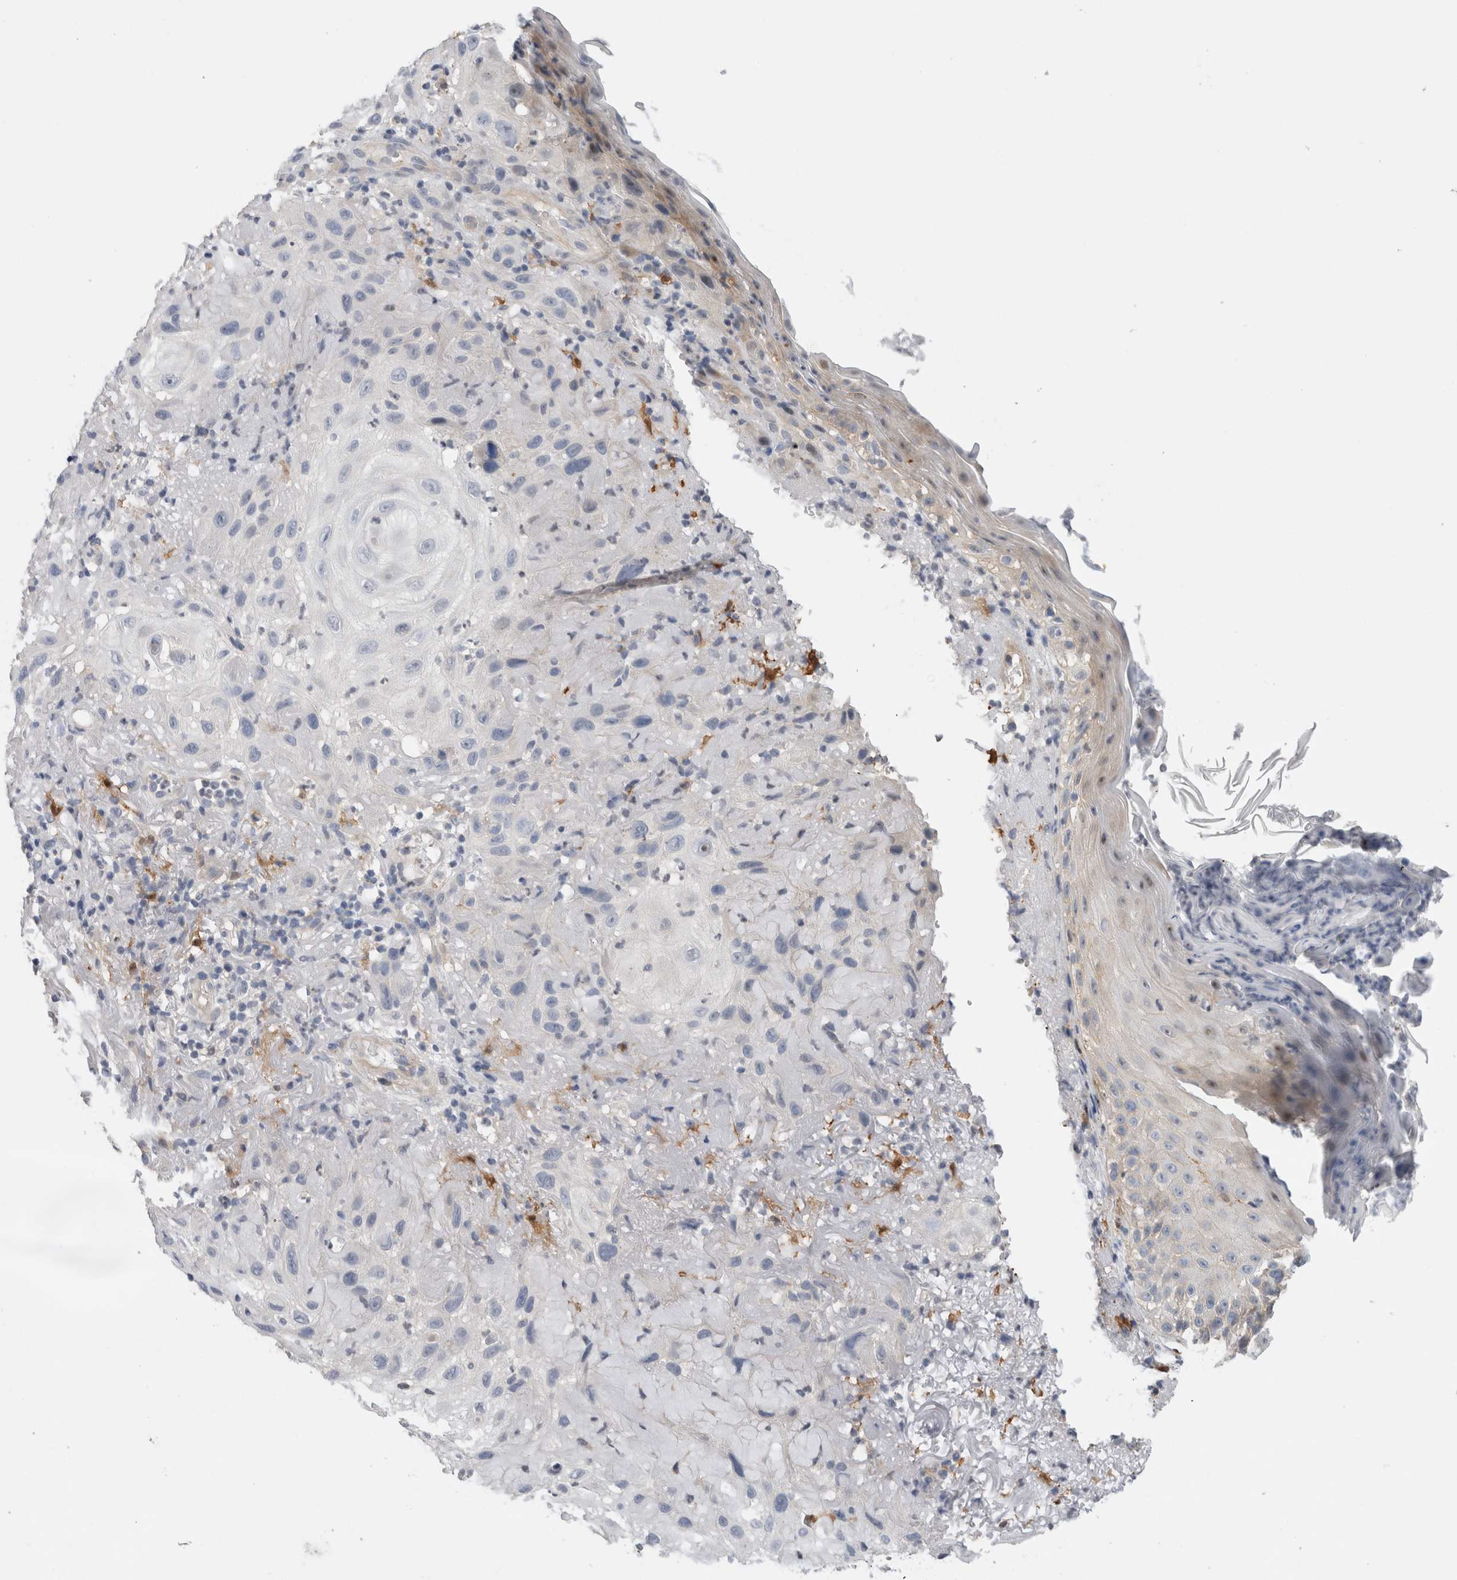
{"staining": {"intensity": "negative", "quantity": "none", "location": "none"}, "tissue": "skin cancer", "cell_type": "Tumor cells", "image_type": "cancer", "snomed": [{"axis": "morphology", "description": "Squamous cell carcinoma, NOS"}, {"axis": "topography", "description": "Skin"}], "caption": "Immunohistochemistry of skin cancer demonstrates no expression in tumor cells. (Brightfield microscopy of DAB (3,3'-diaminobenzidine) IHC at high magnification).", "gene": "SLC20A2", "patient": {"sex": "female", "age": 96}}